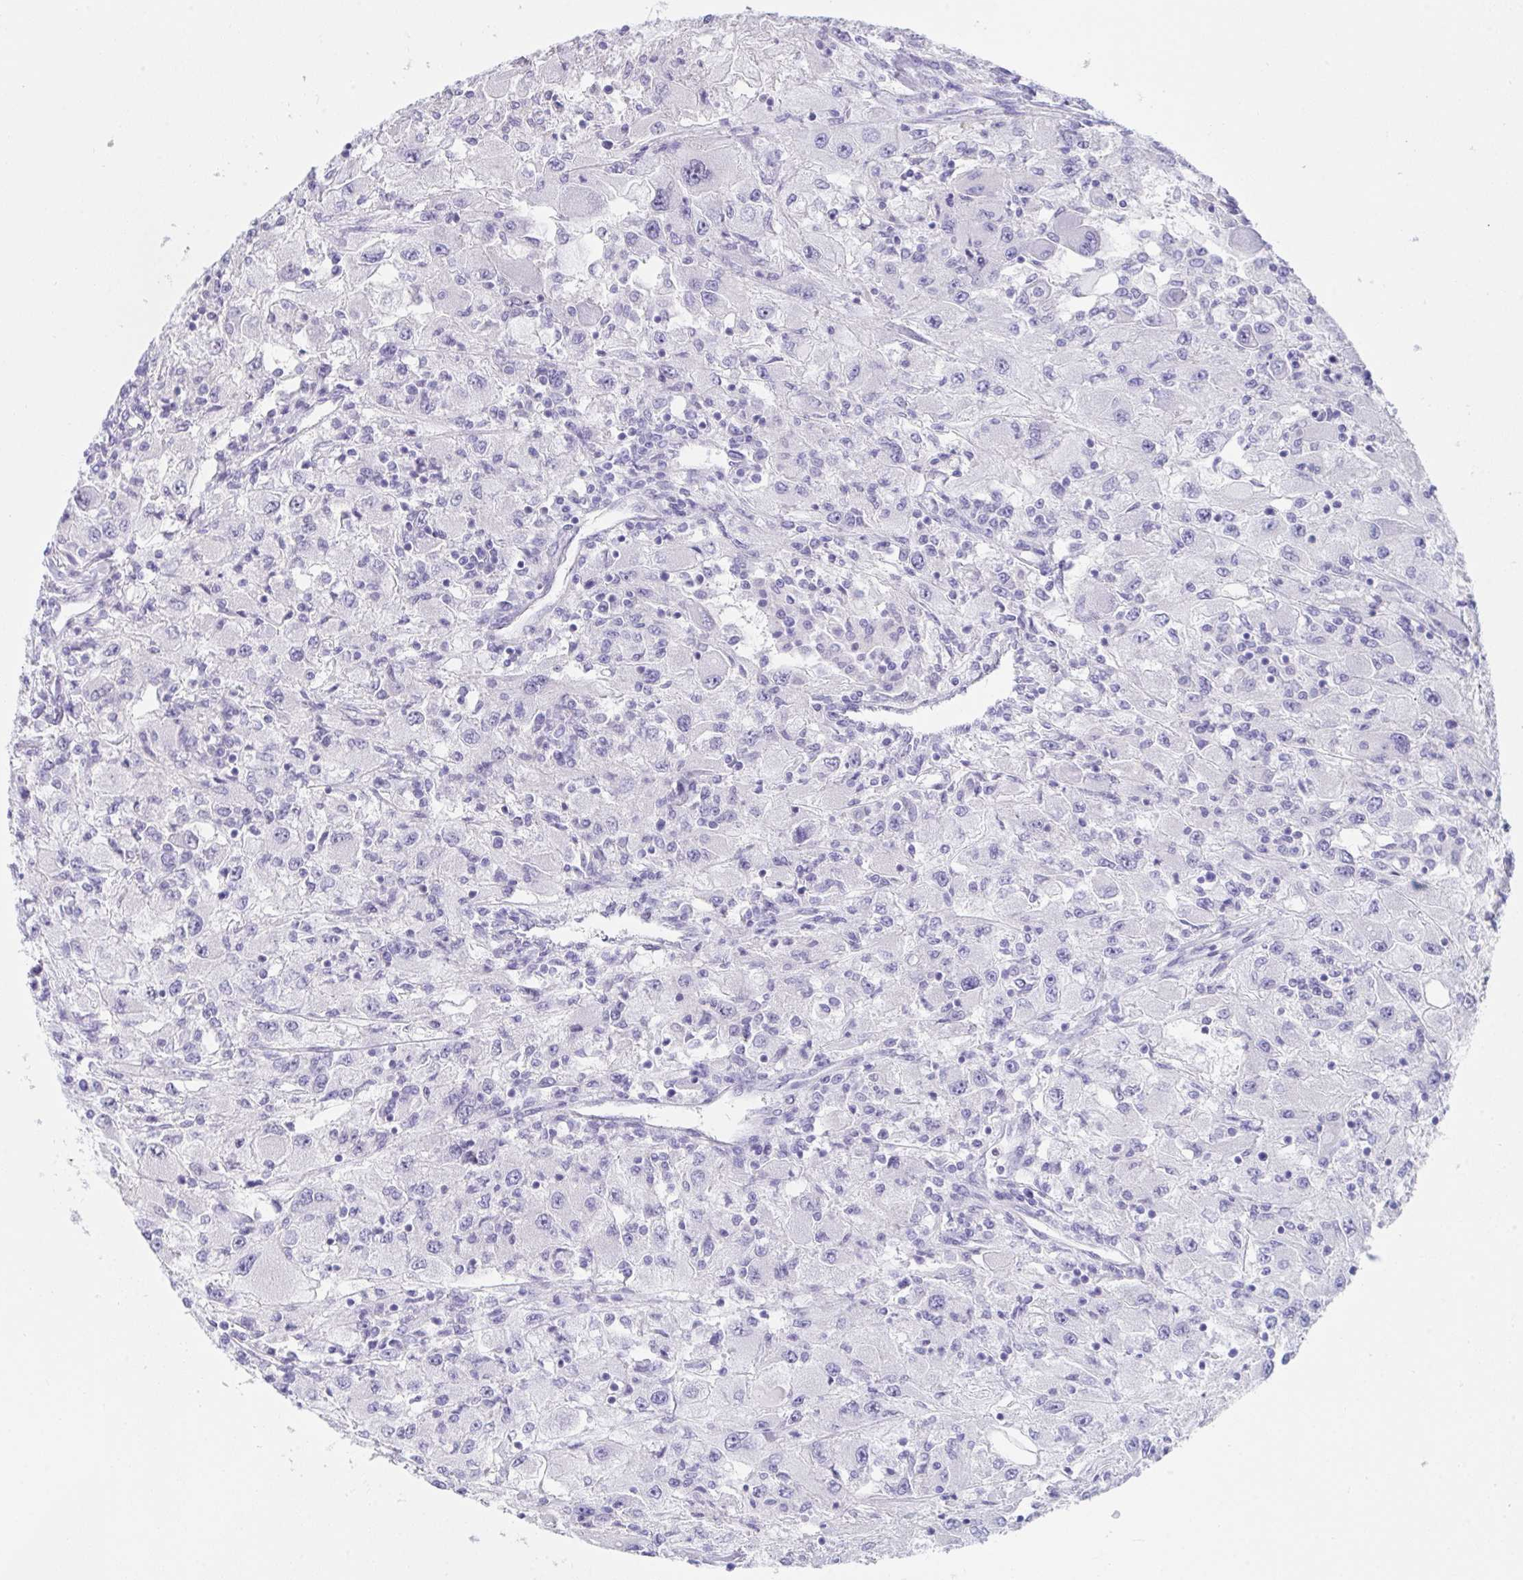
{"staining": {"intensity": "negative", "quantity": "none", "location": "none"}, "tissue": "renal cancer", "cell_type": "Tumor cells", "image_type": "cancer", "snomed": [{"axis": "morphology", "description": "Adenocarcinoma, NOS"}, {"axis": "topography", "description": "Kidney"}], "caption": "The histopathology image displays no staining of tumor cells in renal cancer. Brightfield microscopy of immunohistochemistry stained with DAB (brown) and hematoxylin (blue), captured at high magnification.", "gene": "IKZF2", "patient": {"sex": "female", "age": 67}}